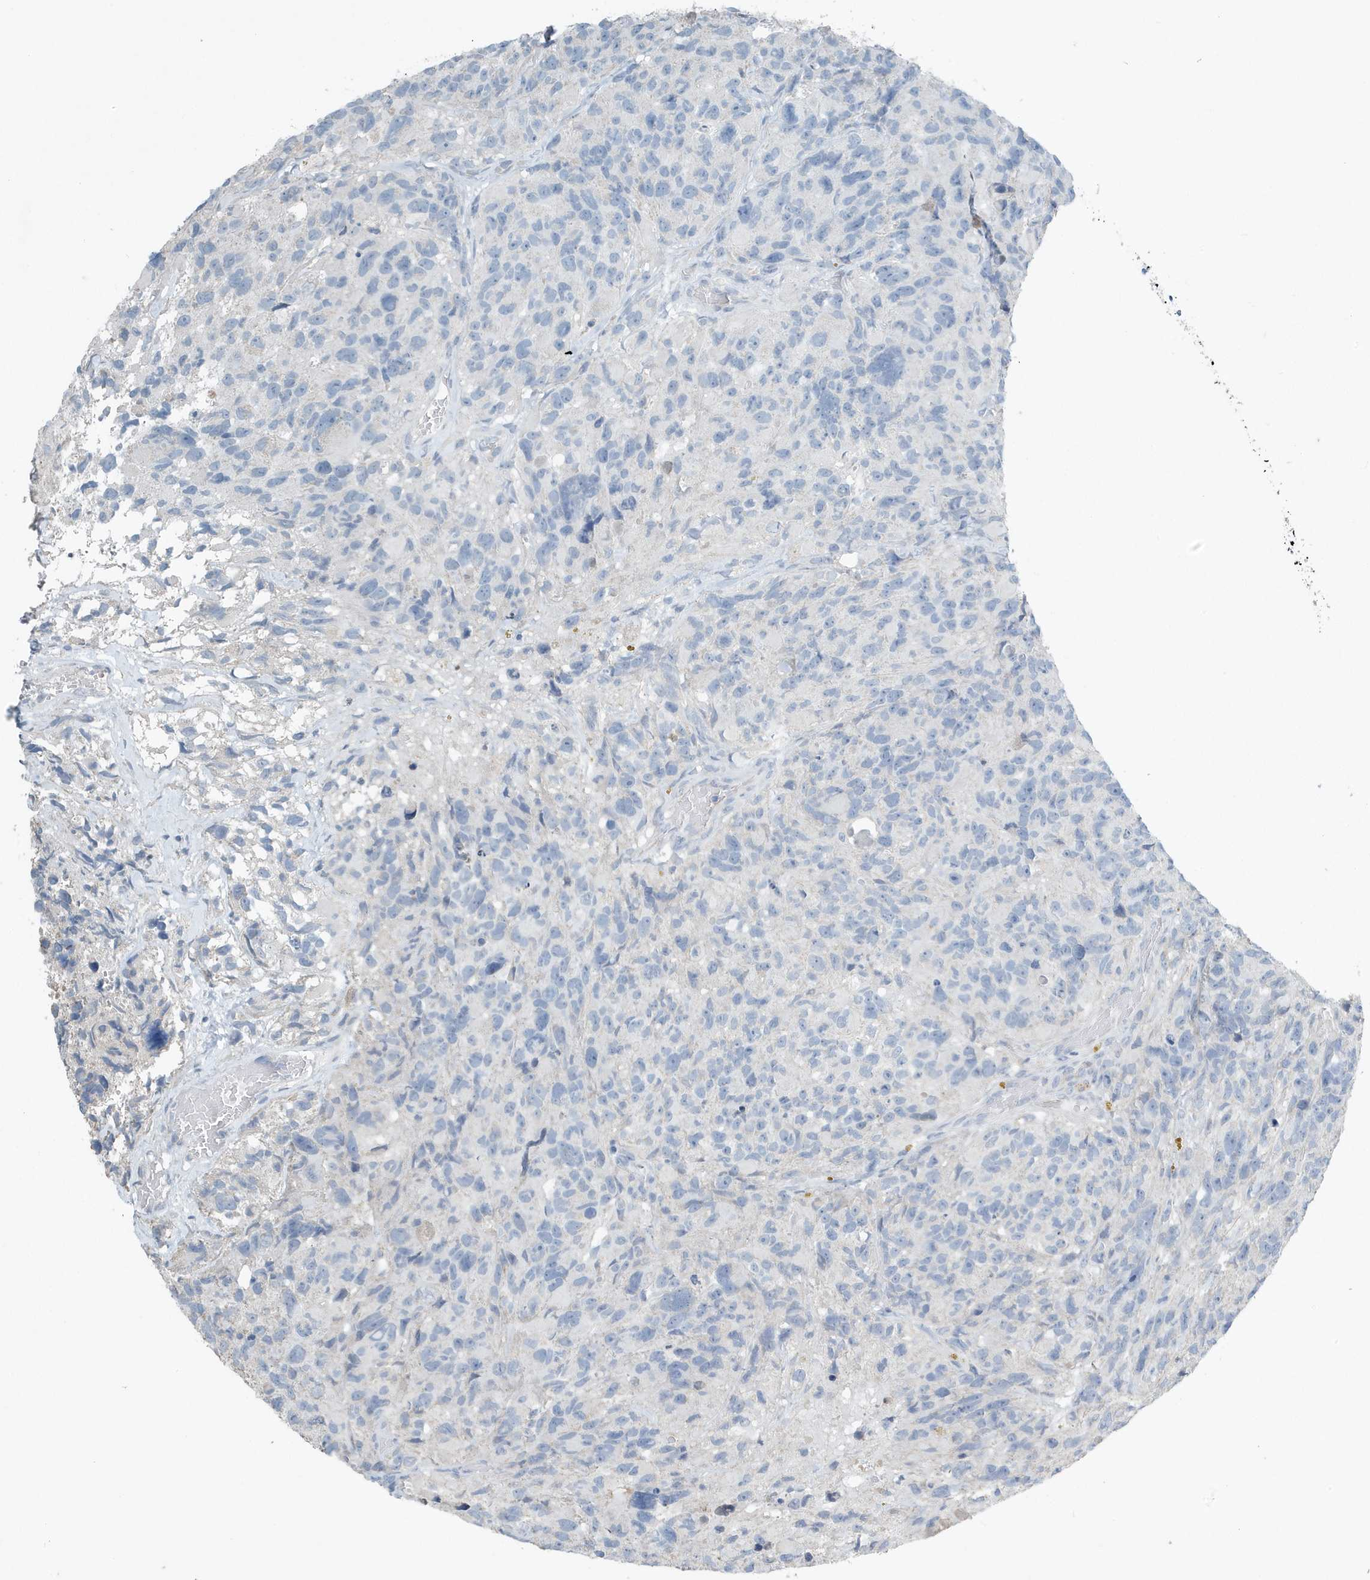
{"staining": {"intensity": "negative", "quantity": "none", "location": "none"}, "tissue": "glioma", "cell_type": "Tumor cells", "image_type": "cancer", "snomed": [{"axis": "morphology", "description": "Glioma, malignant, High grade"}, {"axis": "topography", "description": "Brain"}], "caption": "A micrograph of human malignant glioma (high-grade) is negative for staining in tumor cells. (Brightfield microscopy of DAB immunohistochemistry (IHC) at high magnification).", "gene": "UGT2B4", "patient": {"sex": "male", "age": 69}}